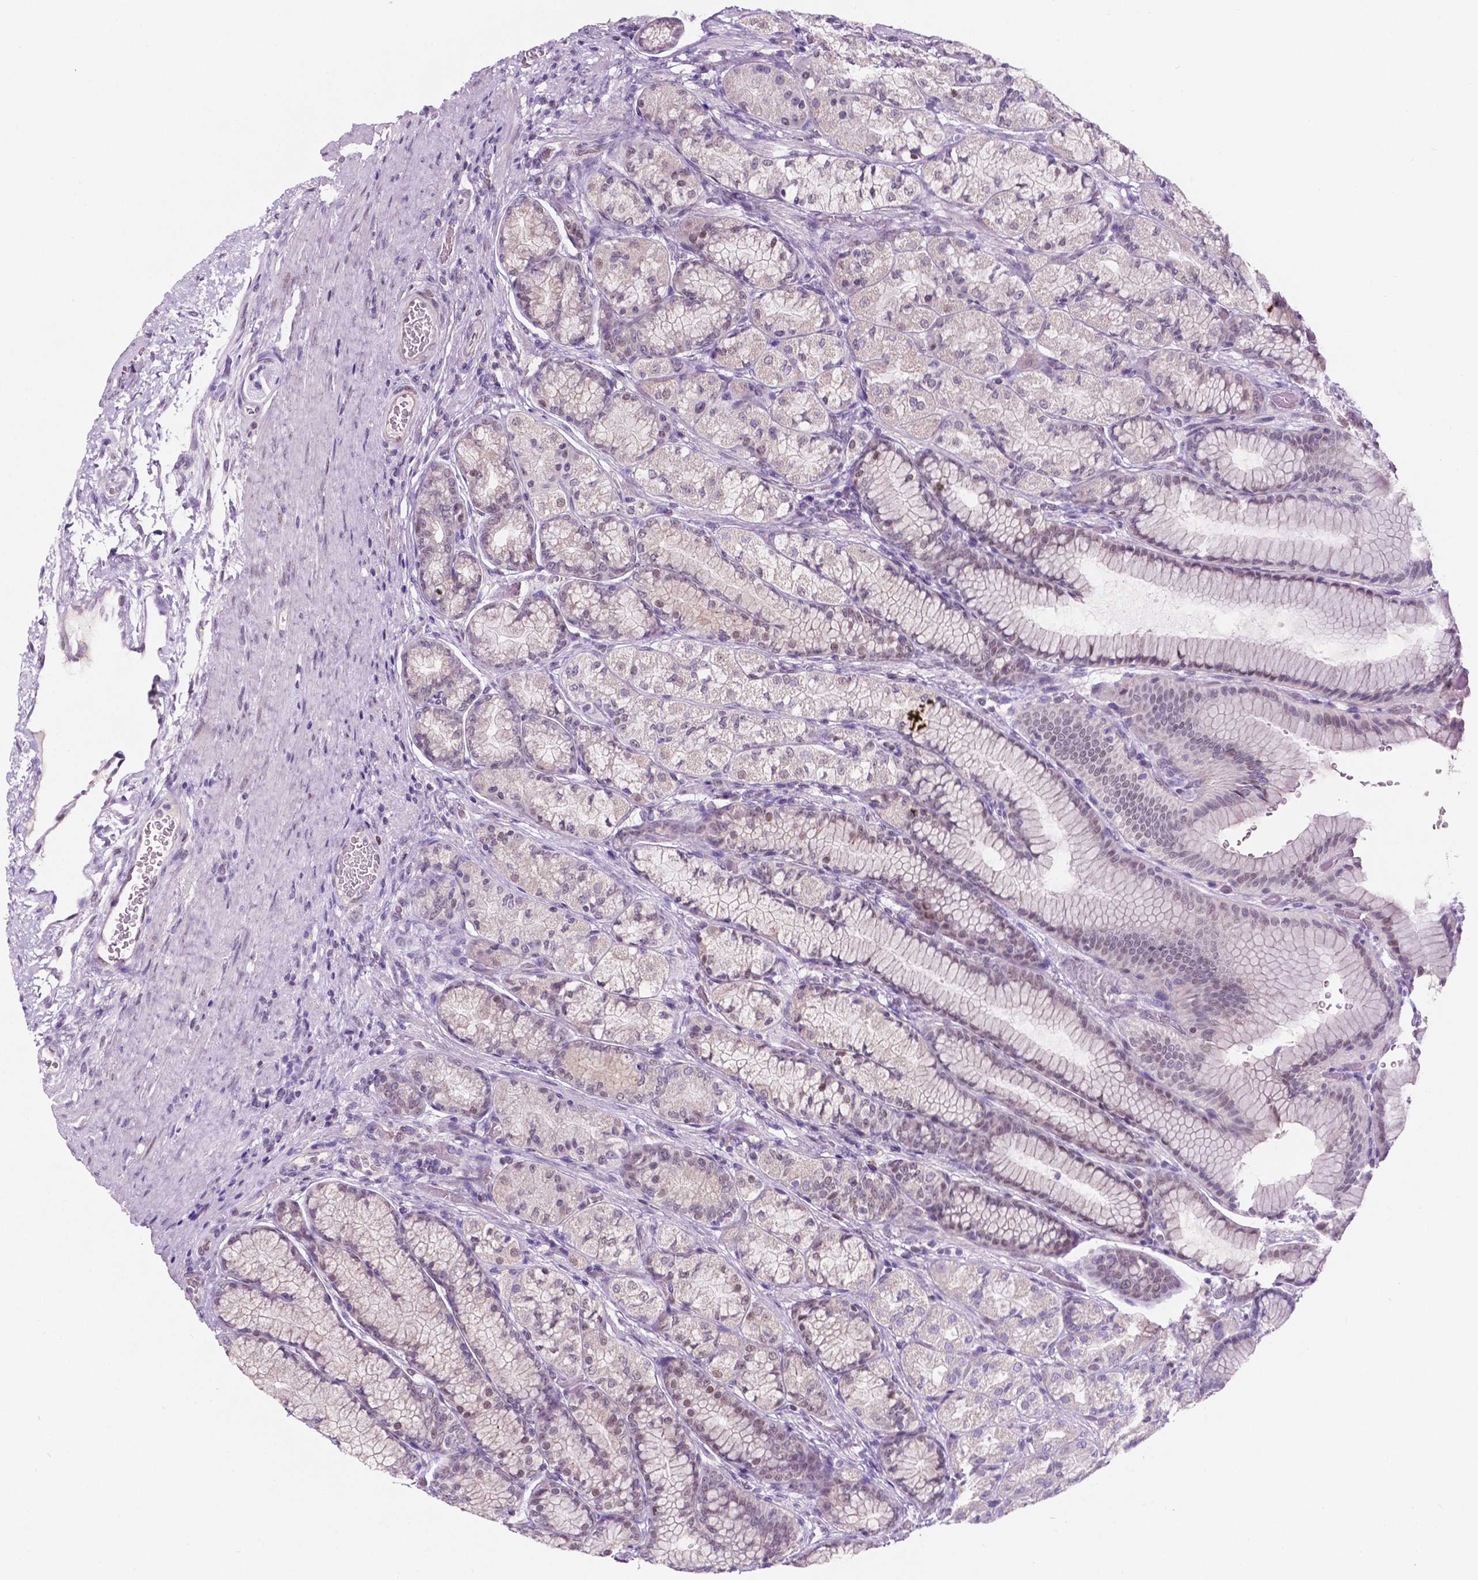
{"staining": {"intensity": "weak", "quantity": "<25%", "location": "nuclear"}, "tissue": "stomach", "cell_type": "Glandular cells", "image_type": "normal", "snomed": [{"axis": "morphology", "description": "Normal tissue, NOS"}, {"axis": "morphology", "description": "Adenocarcinoma, NOS"}, {"axis": "morphology", "description": "Adenocarcinoma, High grade"}, {"axis": "topography", "description": "Stomach, upper"}, {"axis": "topography", "description": "Stomach"}], "caption": "Immunohistochemistry (IHC) photomicrograph of unremarkable stomach: stomach stained with DAB reveals no significant protein positivity in glandular cells. Brightfield microscopy of immunohistochemistry (IHC) stained with DAB (brown) and hematoxylin (blue), captured at high magnification.", "gene": "FAM50B", "patient": {"sex": "female", "age": 65}}